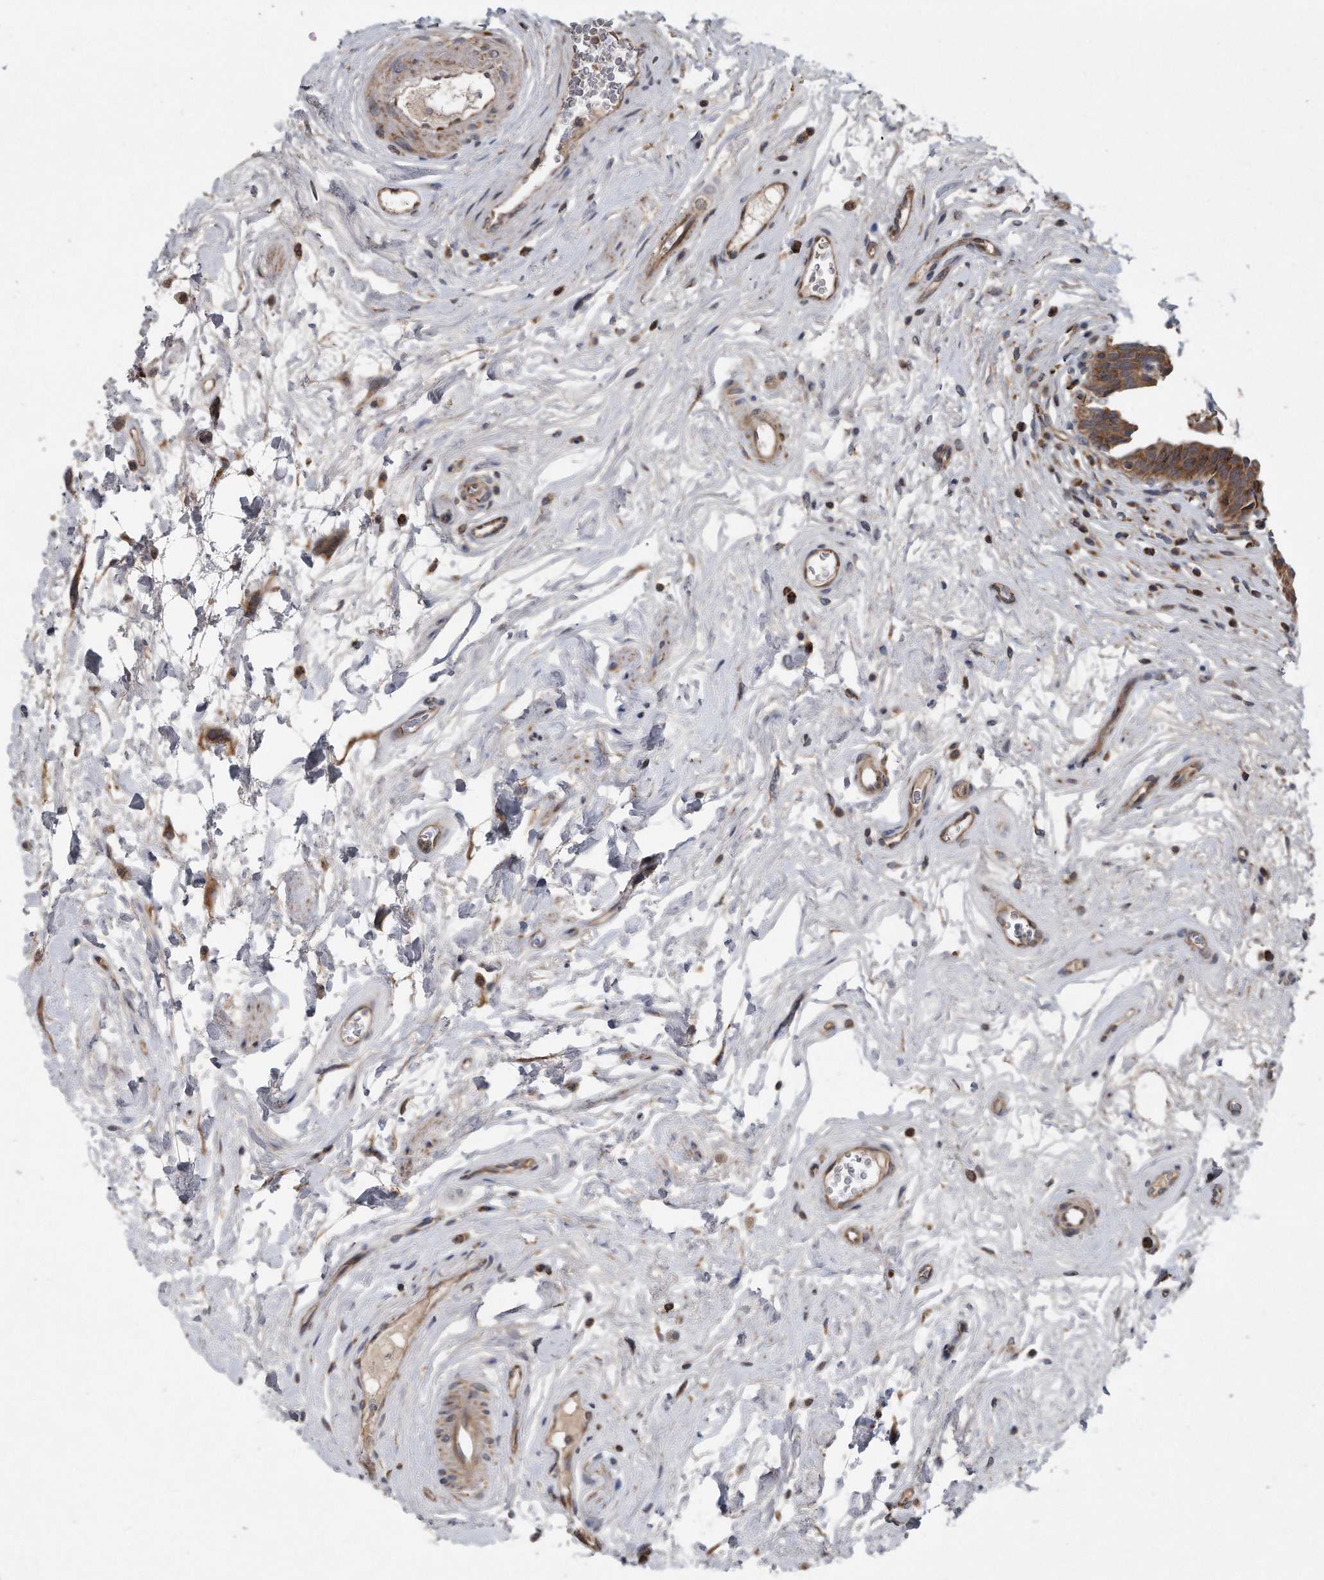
{"staining": {"intensity": "moderate", "quantity": ">75%", "location": "cytoplasmic/membranous"}, "tissue": "urinary bladder", "cell_type": "Urothelial cells", "image_type": "normal", "snomed": [{"axis": "morphology", "description": "Normal tissue, NOS"}, {"axis": "topography", "description": "Urinary bladder"}], "caption": "This image exhibits IHC staining of normal human urinary bladder, with medium moderate cytoplasmic/membranous staining in approximately >75% of urothelial cells.", "gene": "ALPK2", "patient": {"sex": "male", "age": 83}}